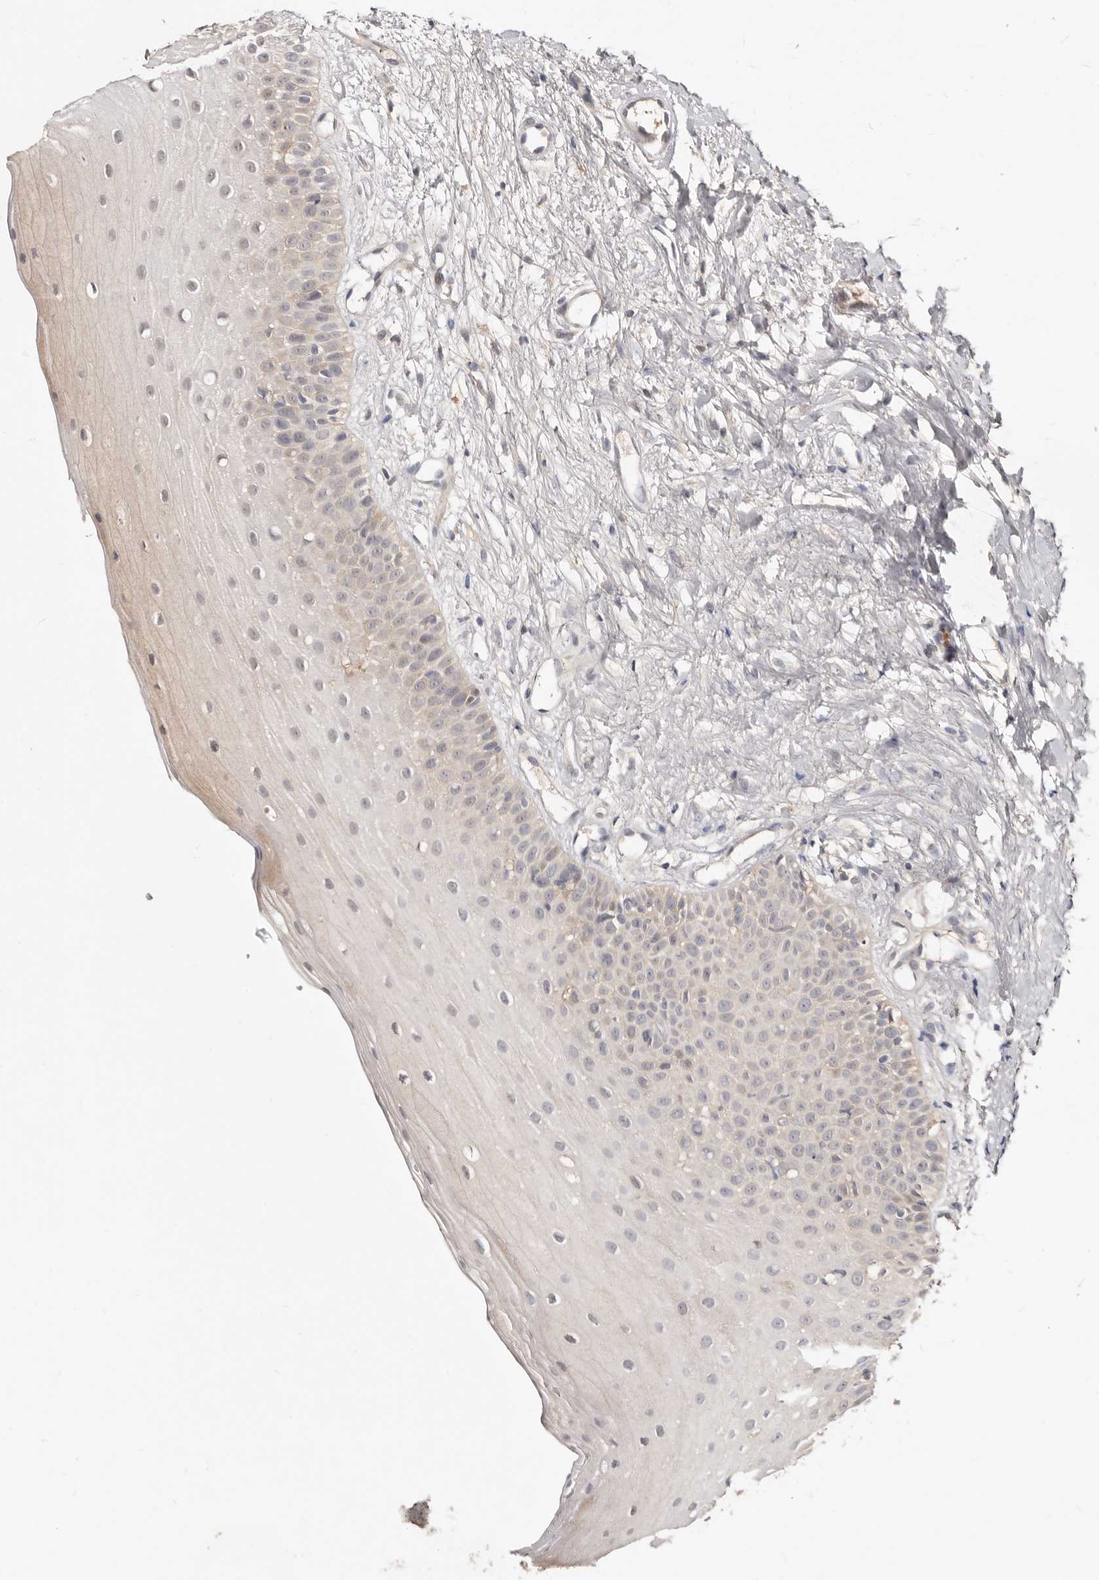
{"staining": {"intensity": "moderate", "quantity": "<25%", "location": "cytoplasmic/membranous"}, "tissue": "oral mucosa", "cell_type": "Squamous epithelial cells", "image_type": "normal", "snomed": [{"axis": "morphology", "description": "Normal tissue, NOS"}, {"axis": "topography", "description": "Oral tissue"}], "caption": "Moderate cytoplasmic/membranous expression is appreciated in approximately <25% of squamous epithelial cells in normal oral mucosa.", "gene": "TC2N", "patient": {"sex": "female", "age": 63}}